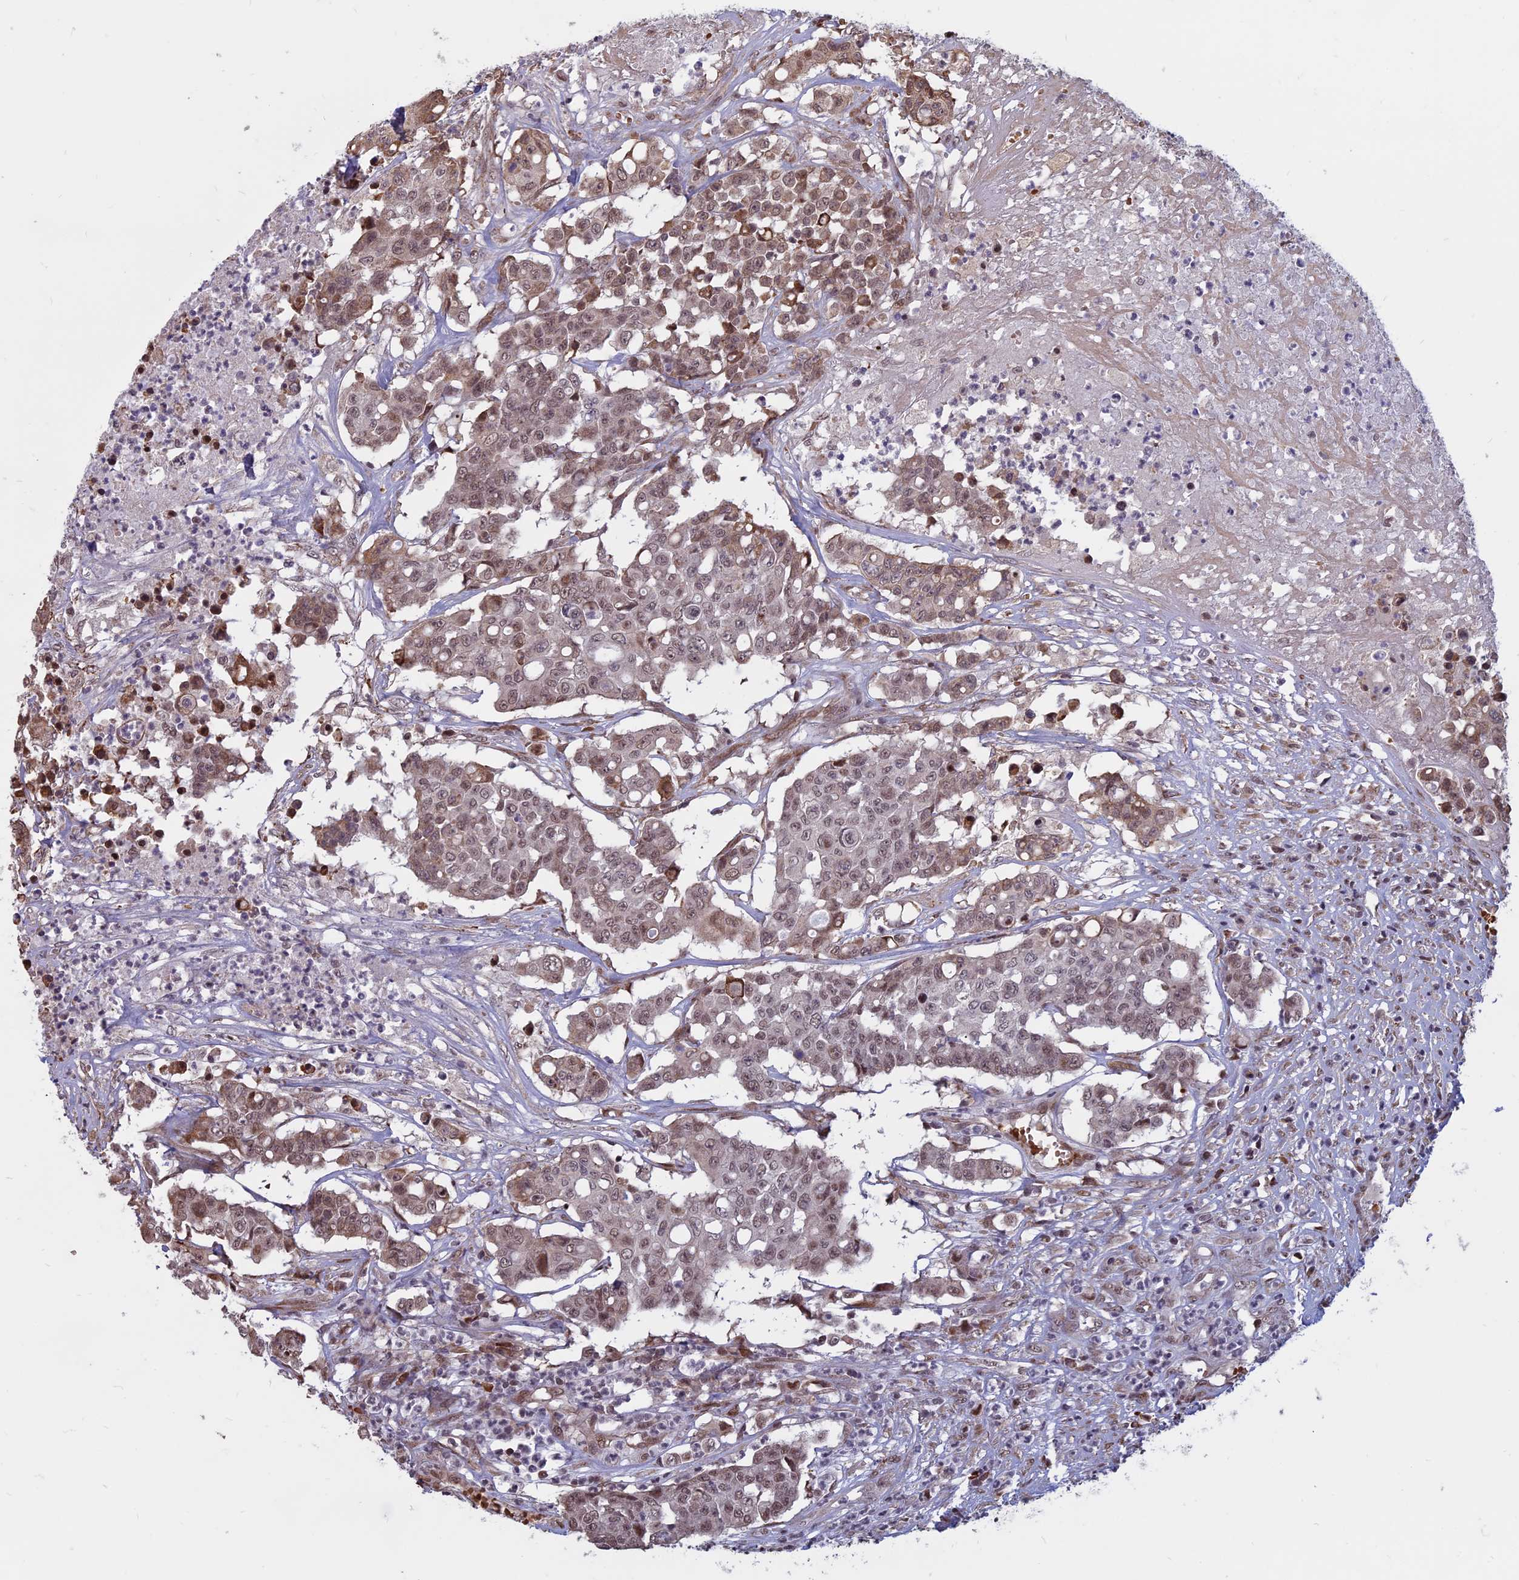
{"staining": {"intensity": "weak", "quantity": ">75%", "location": "nuclear"}, "tissue": "colorectal cancer", "cell_type": "Tumor cells", "image_type": "cancer", "snomed": [{"axis": "morphology", "description": "Adenocarcinoma, NOS"}, {"axis": "topography", "description": "Colon"}], "caption": "This is an image of IHC staining of adenocarcinoma (colorectal), which shows weak expression in the nuclear of tumor cells.", "gene": "MFAP1", "patient": {"sex": "male", "age": 51}}